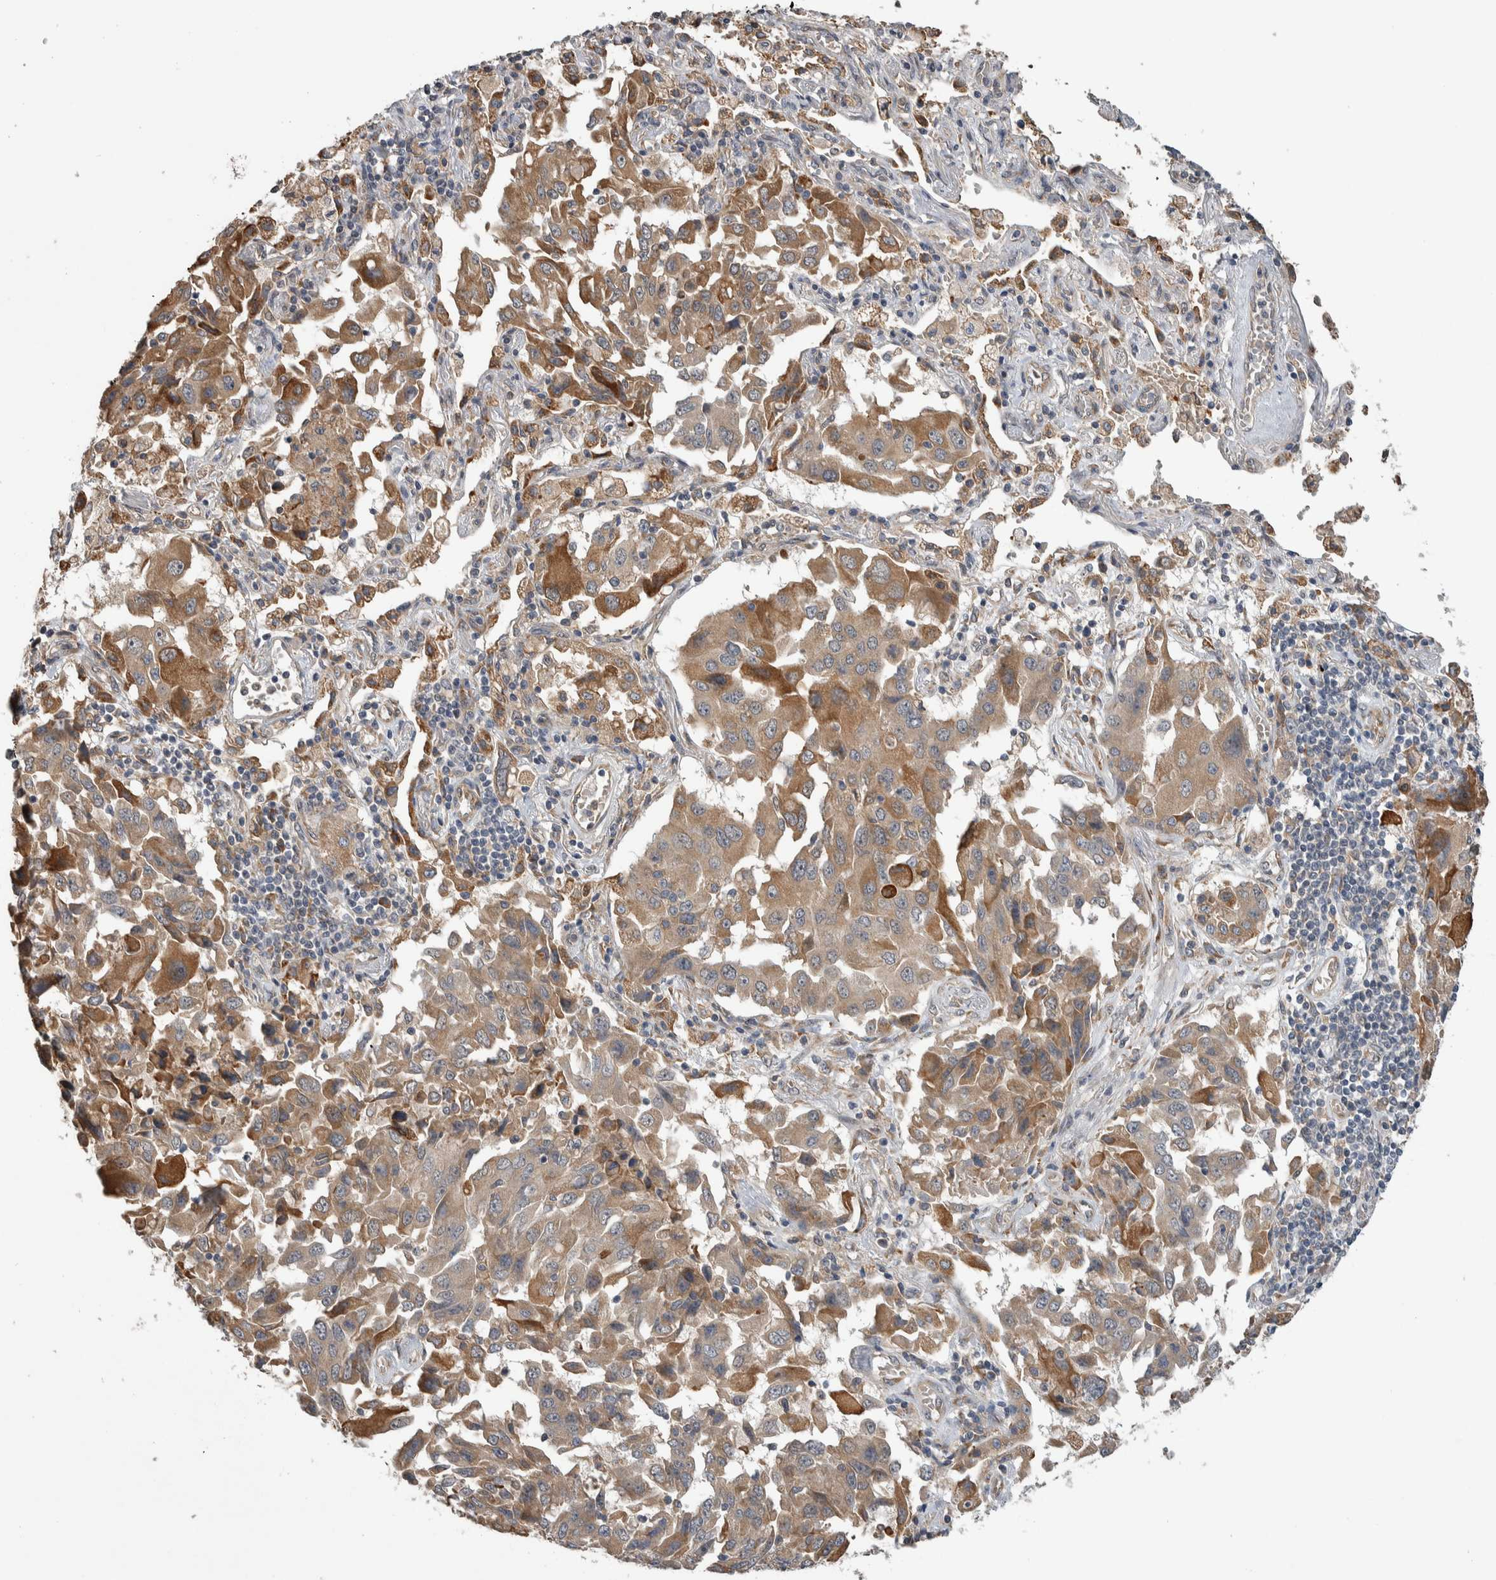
{"staining": {"intensity": "moderate", "quantity": ">75%", "location": "cytoplasmic/membranous"}, "tissue": "lung cancer", "cell_type": "Tumor cells", "image_type": "cancer", "snomed": [{"axis": "morphology", "description": "Adenocarcinoma, NOS"}, {"axis": "topography", "description": "Lung"}], "caption": "An immunohistochemistry image of tumor tissue is shown. Protein staining in brown labels moderate cytoplasmic/membranous positivity in lung adenocarcinoma within tumor cells.", "gene": "PRDM4", "patient": {"sex": "female", "age": 65}}